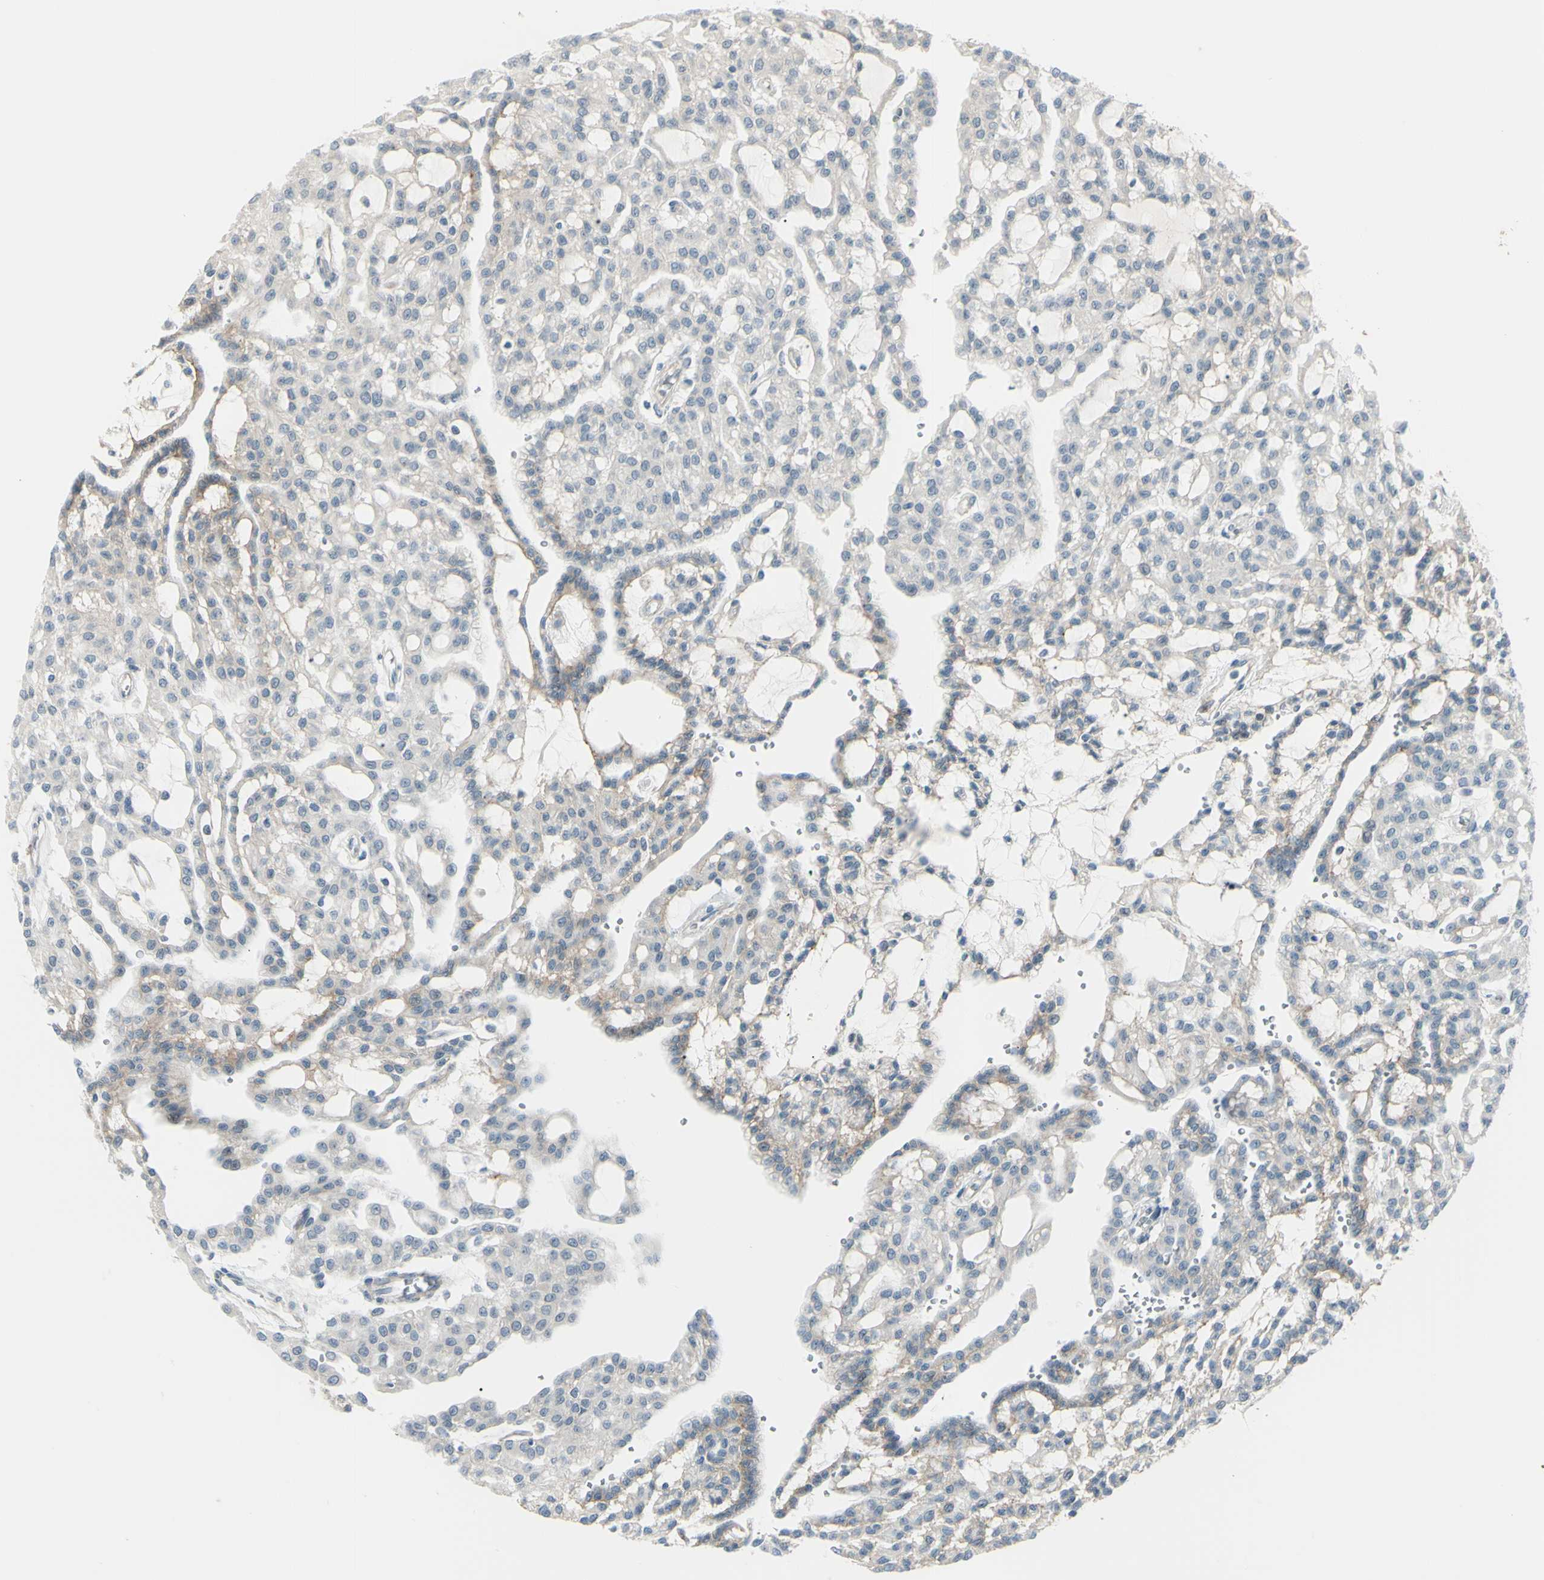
{"staining": {"intensity": "weak", "quantity": "<25%", "location": "cytoplasmic/membranous"}, "tissue": "renal cancer", "cell_type": "Tumor cells", "image_type": "cancer", "snomed": [{"axis": "morphology", "description": "Adenocarcinoma, NOS"}, {"axis": "topography", "description": "Kidney"}], "caption": "Photomicrograph shows no protein positivity in tumor cells of renal adenocarcinoma tissue.", "gene": "LRRK1", "patient": {"sex": "male", "age": 63}}